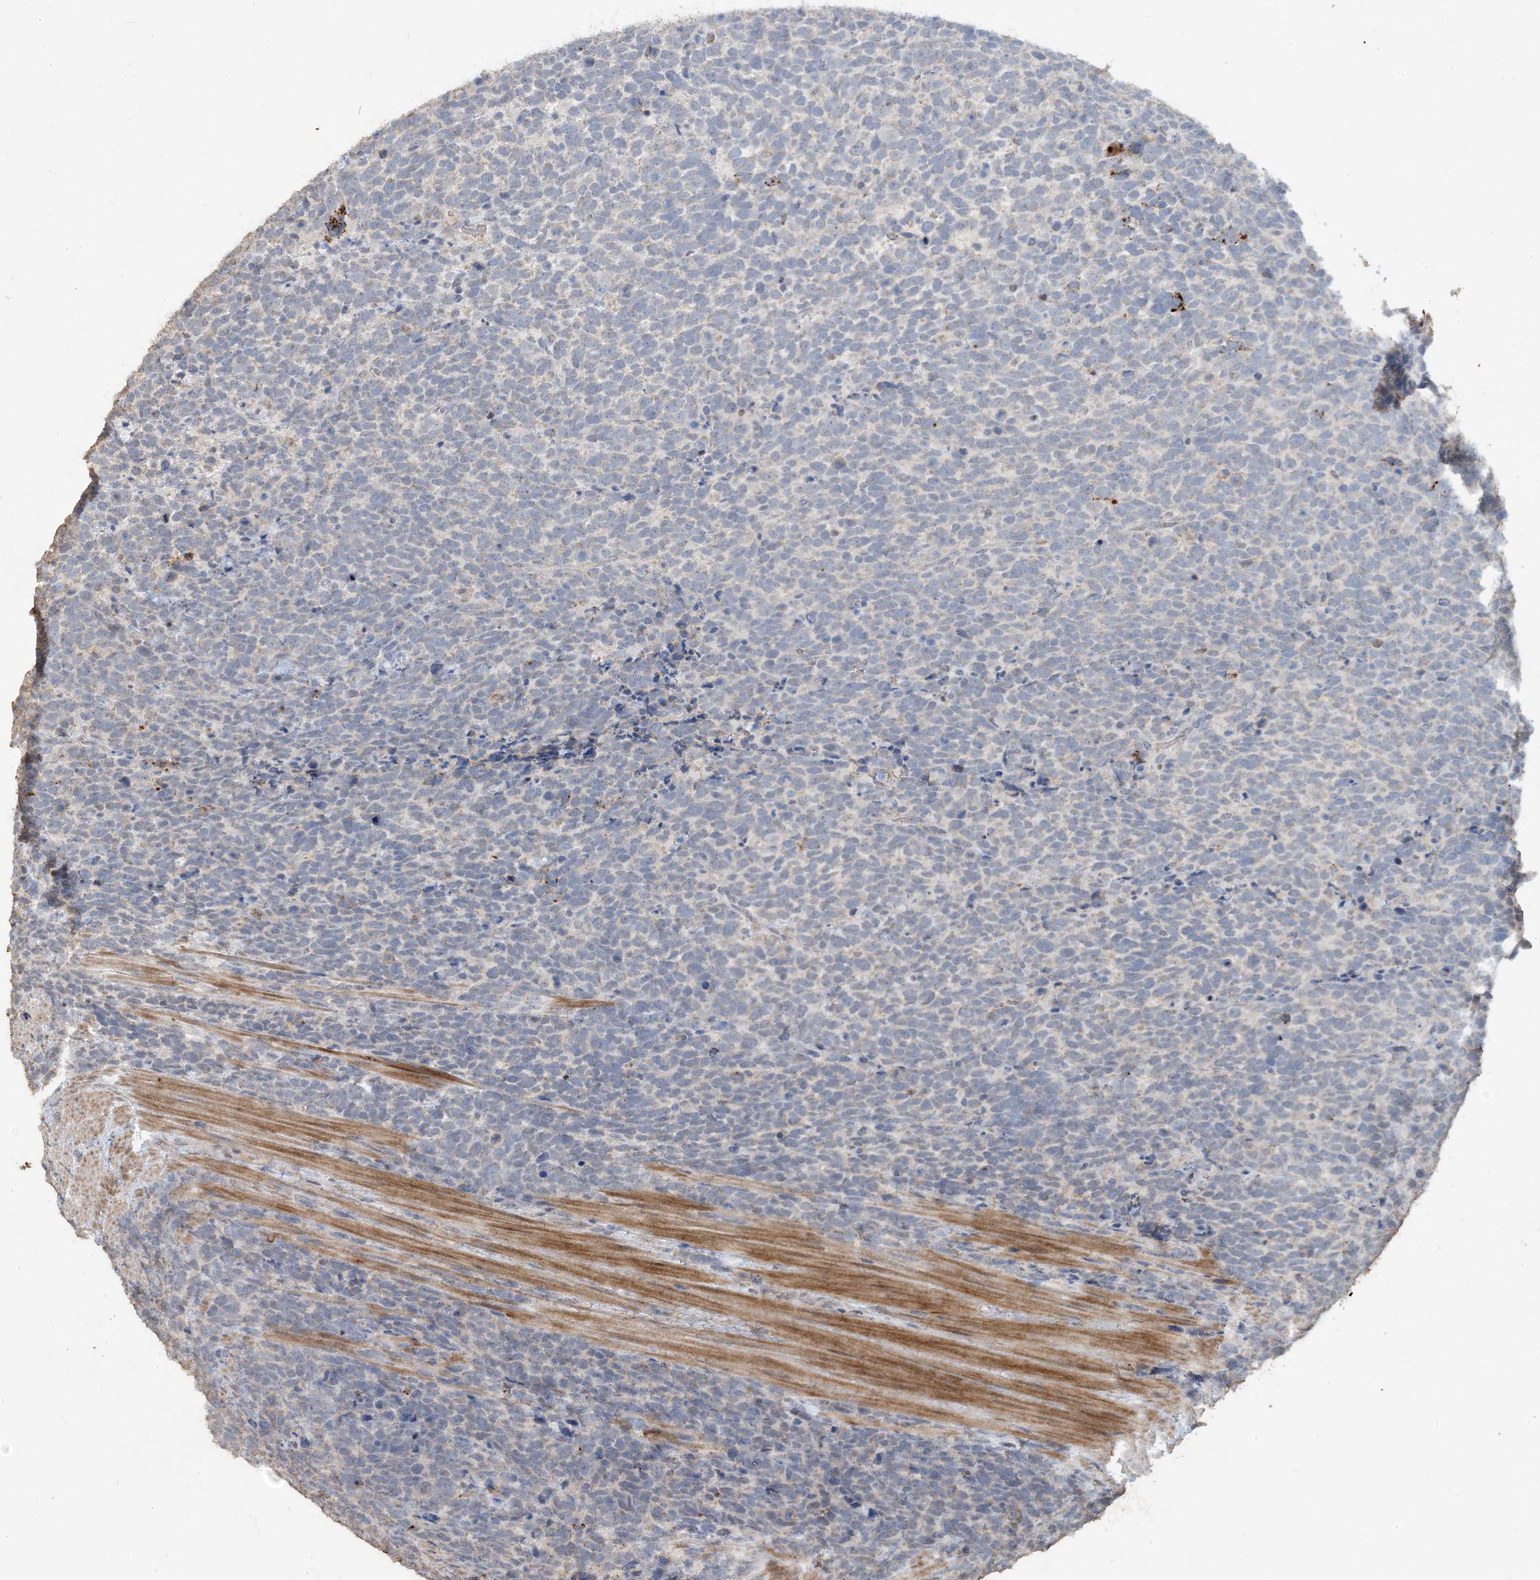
{"staining": {"intensity": "weak", "quantity": "<25%", "location": "cytoplasmic/membranous"}, "tissue": "urothelial cancer", "cell_type": "Tumor cells", "image_type": "cancer", "snomed": [{"axis": "morphology", "description": "Urothelial carcinoma, High grade"}, {"axis": "topography", "description": "Urinary bladder"}], "caption": "High-grade urothelial carcinoma was stained to show a protein in brown. There is no significant positivity in tumor cells.", "gene": "SFMBT2", "patient": {"sex": "female", "age": 82}}